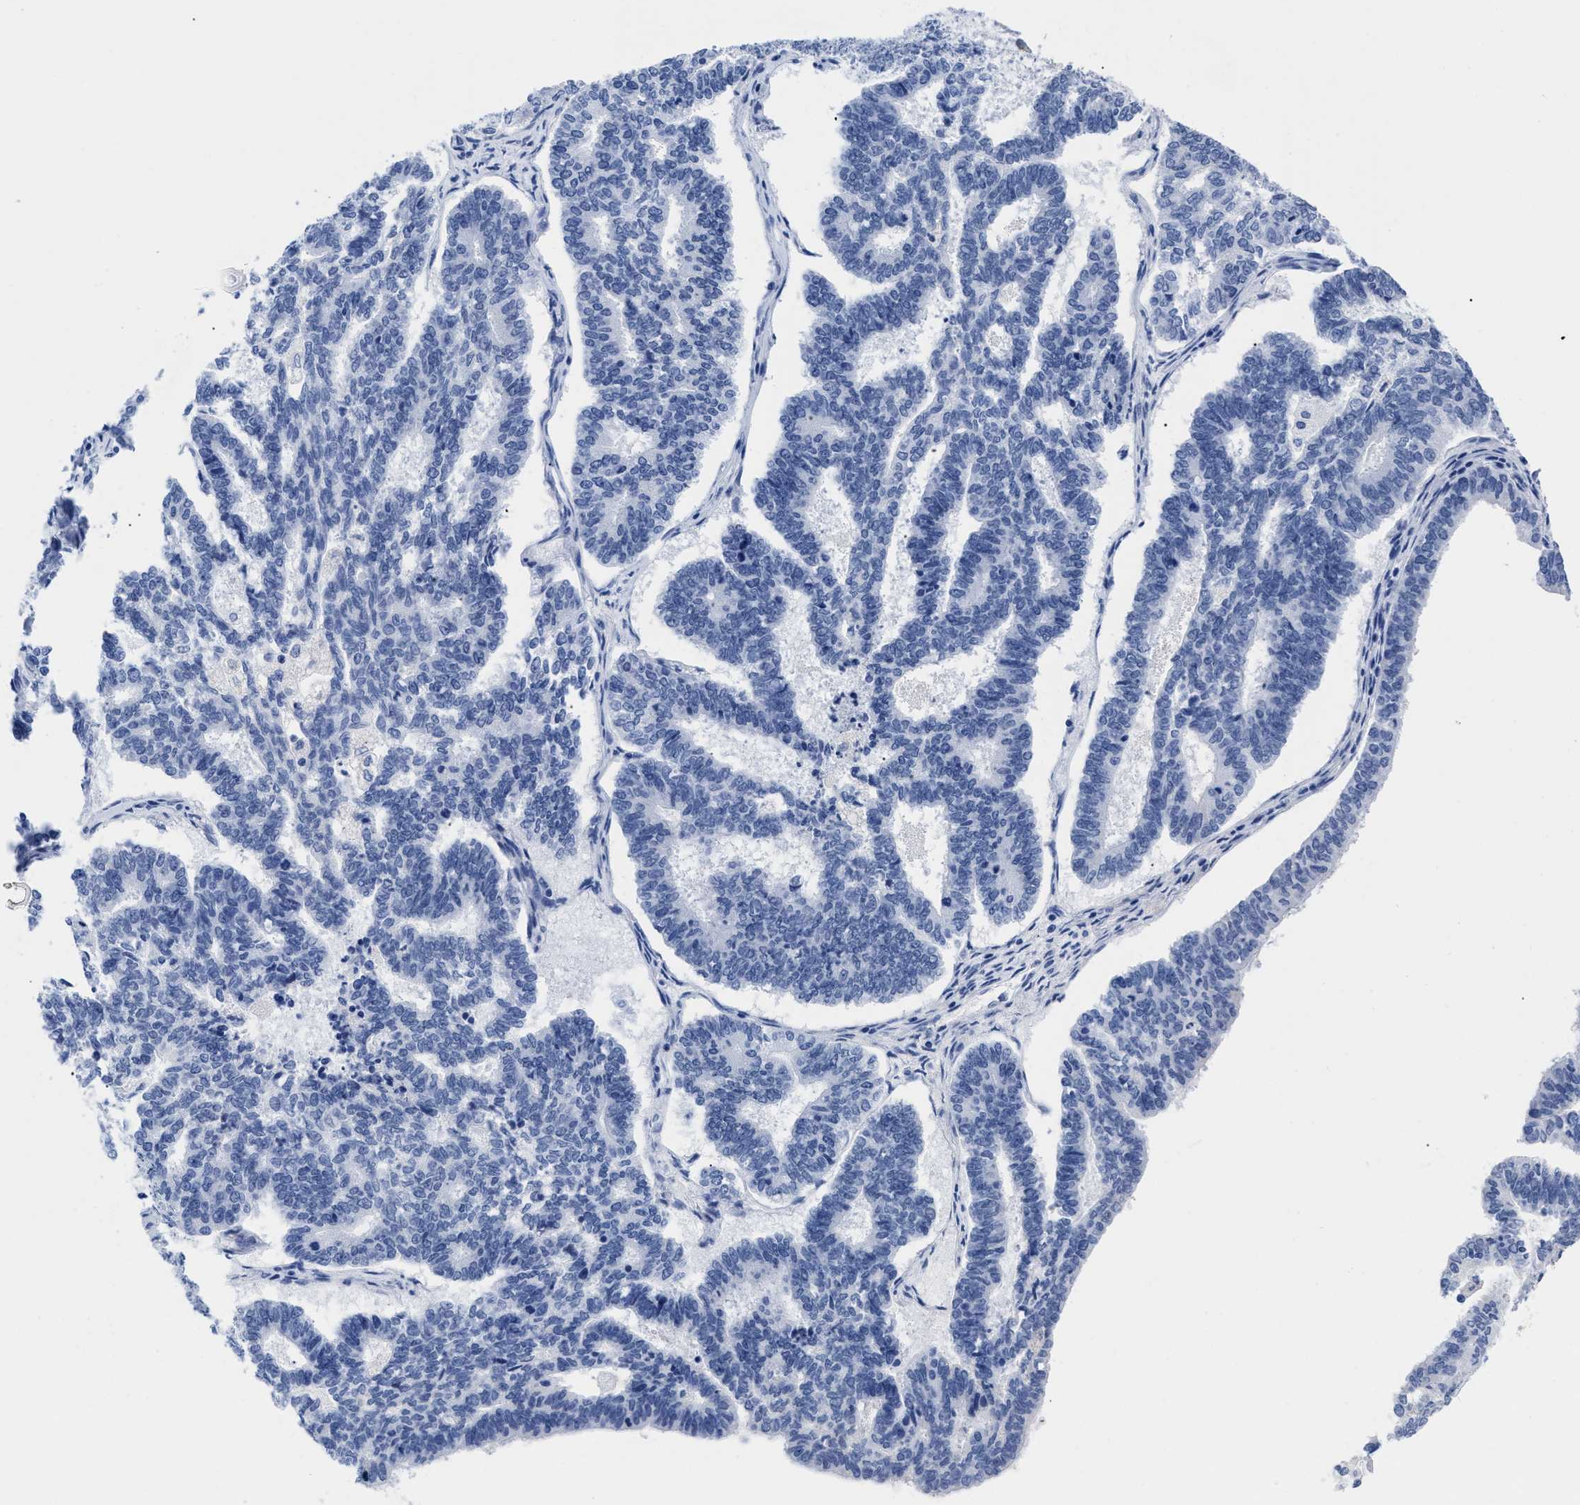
{"staining": {"intensity": "negative", "quantity": "none", "location": "none"}, "tissue": "endometrial cancer", "cell_type": "Tumor cells", "image_type": "cancer", "snomed": [{"axis": "morphology", "description": "Adenocarcinoma, NOS"}, {"axis": "topography", "description": "Endometrium"}], "caption": "This is a image of immunohistochemistry (IHC) staining of endometrial cancer (adenocarcinoma), which shows no positivity in tumor cells.", "gene": "TREML1", "patient": {"sex": "female", "age": 70}}